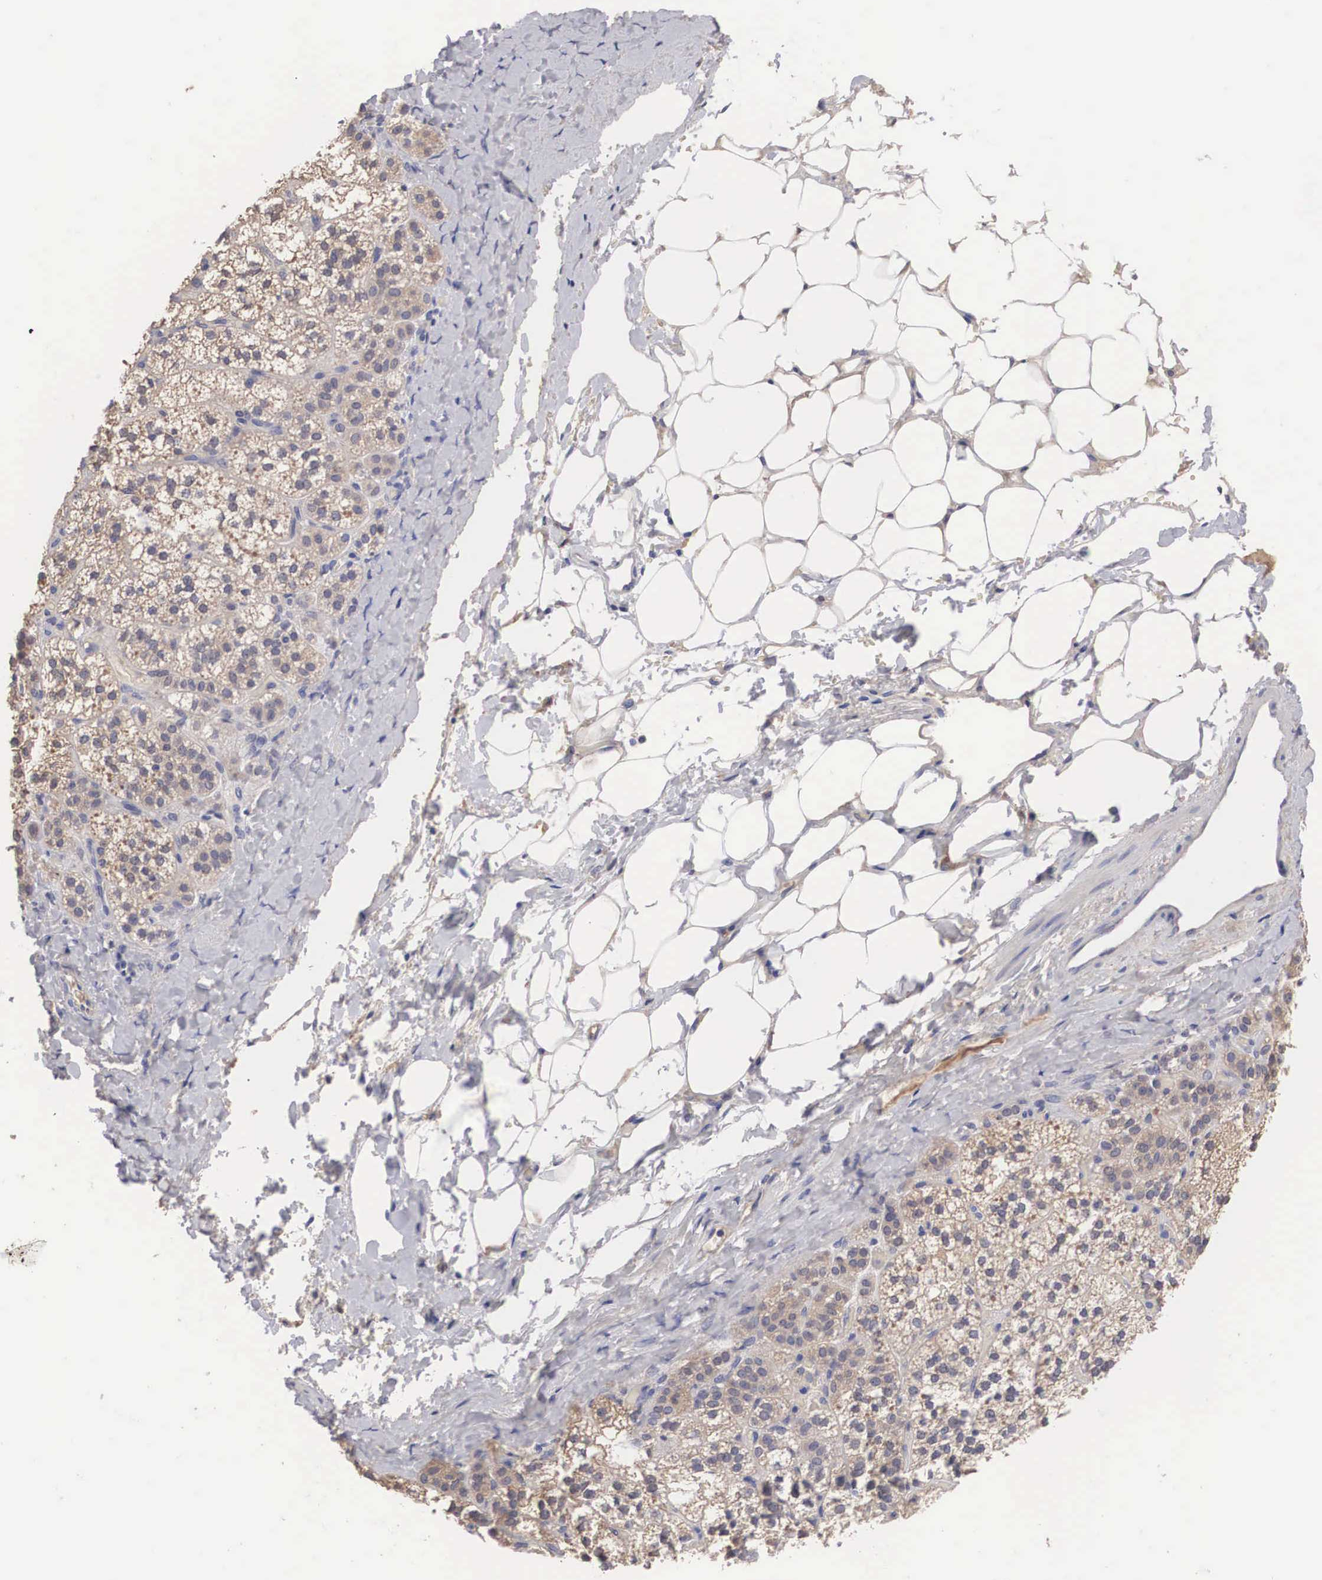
{"staining": {"intensity": "weak", "quantity": ">75%", "location": "cytoplasmic/membranous"}, "tissue": "adrenal gland", "cell_type": "Glandular cells", "image_type": "normal", "snomed": [{"axis": "morphology", "description": "Normal tissue, NOS"}, {"axis": "topography", "description": "Adrenal gland"}], "caption": "Weak cytoplasmic/membranous staining is identified in about >75% of glandular cells in normal adrenal gland.", "gene": "ABHD4", "patient": {"sex": "male", "age": 53}}